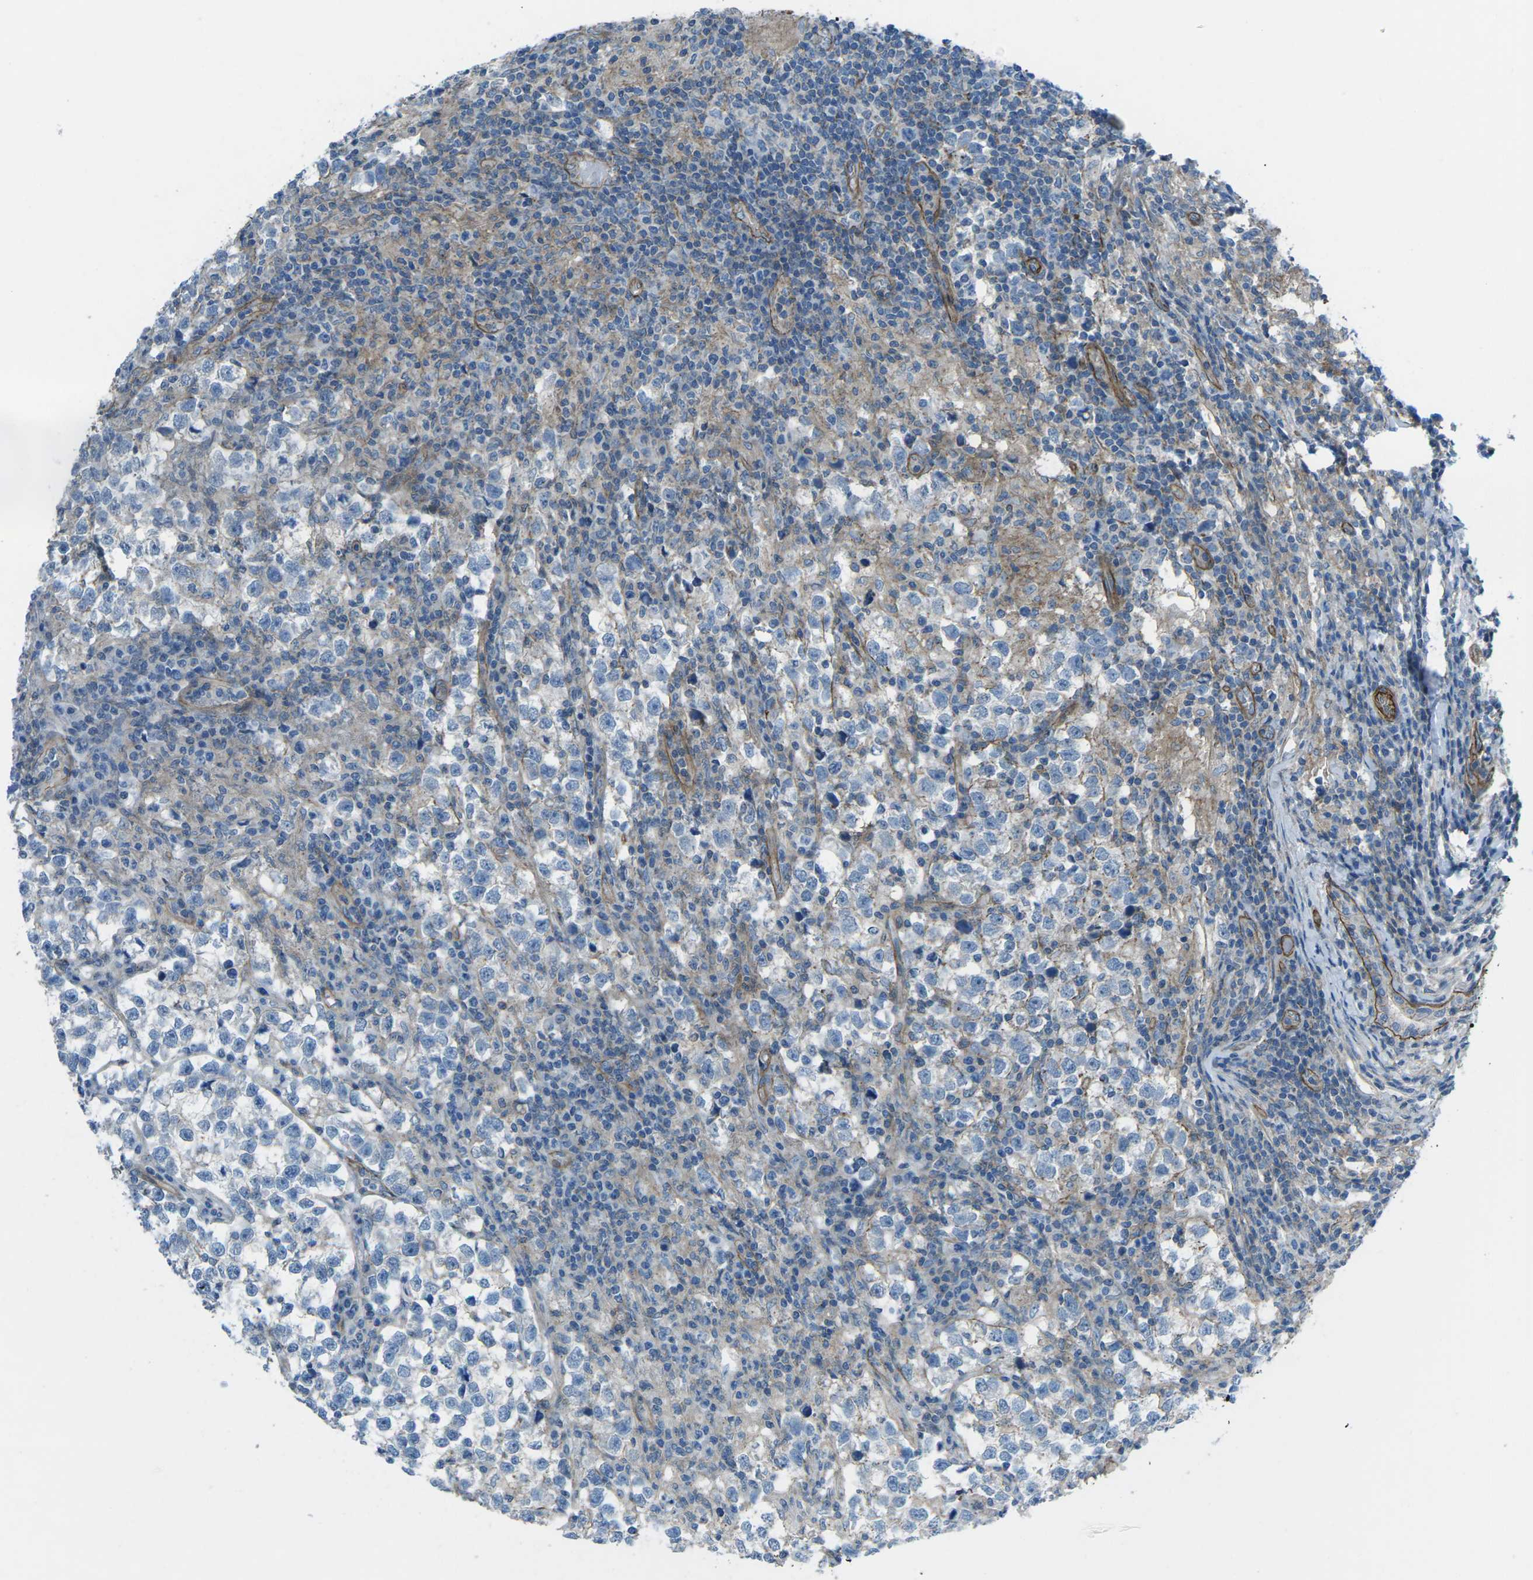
{"staining": {"intensity": "negative", "quantity": "none", "location": "none"}, "tissue": "testis cancer", "cell_type": "Tumor cells", "image_type": "cancer", "snomed": [{"axis": "morphology", "description": "Normal tissue, NOS"}, {"axis": "morphology", "description": "Seminoma, NOS"}, {"axis": "topography", "description": "Testis"}], "caption": "DAB (3,3'-diaminobenzidine) immunohistochemical staining of testis seminoma shows no significant positivity in tumor cells. Brightfield microscopy of immunohistochemistry (IHC) stained with DAB (brown) and hematoxylin (blue), captured at high magnification.", "gene": "UTRN", "patient": {"sex": "male", "age": 43}}